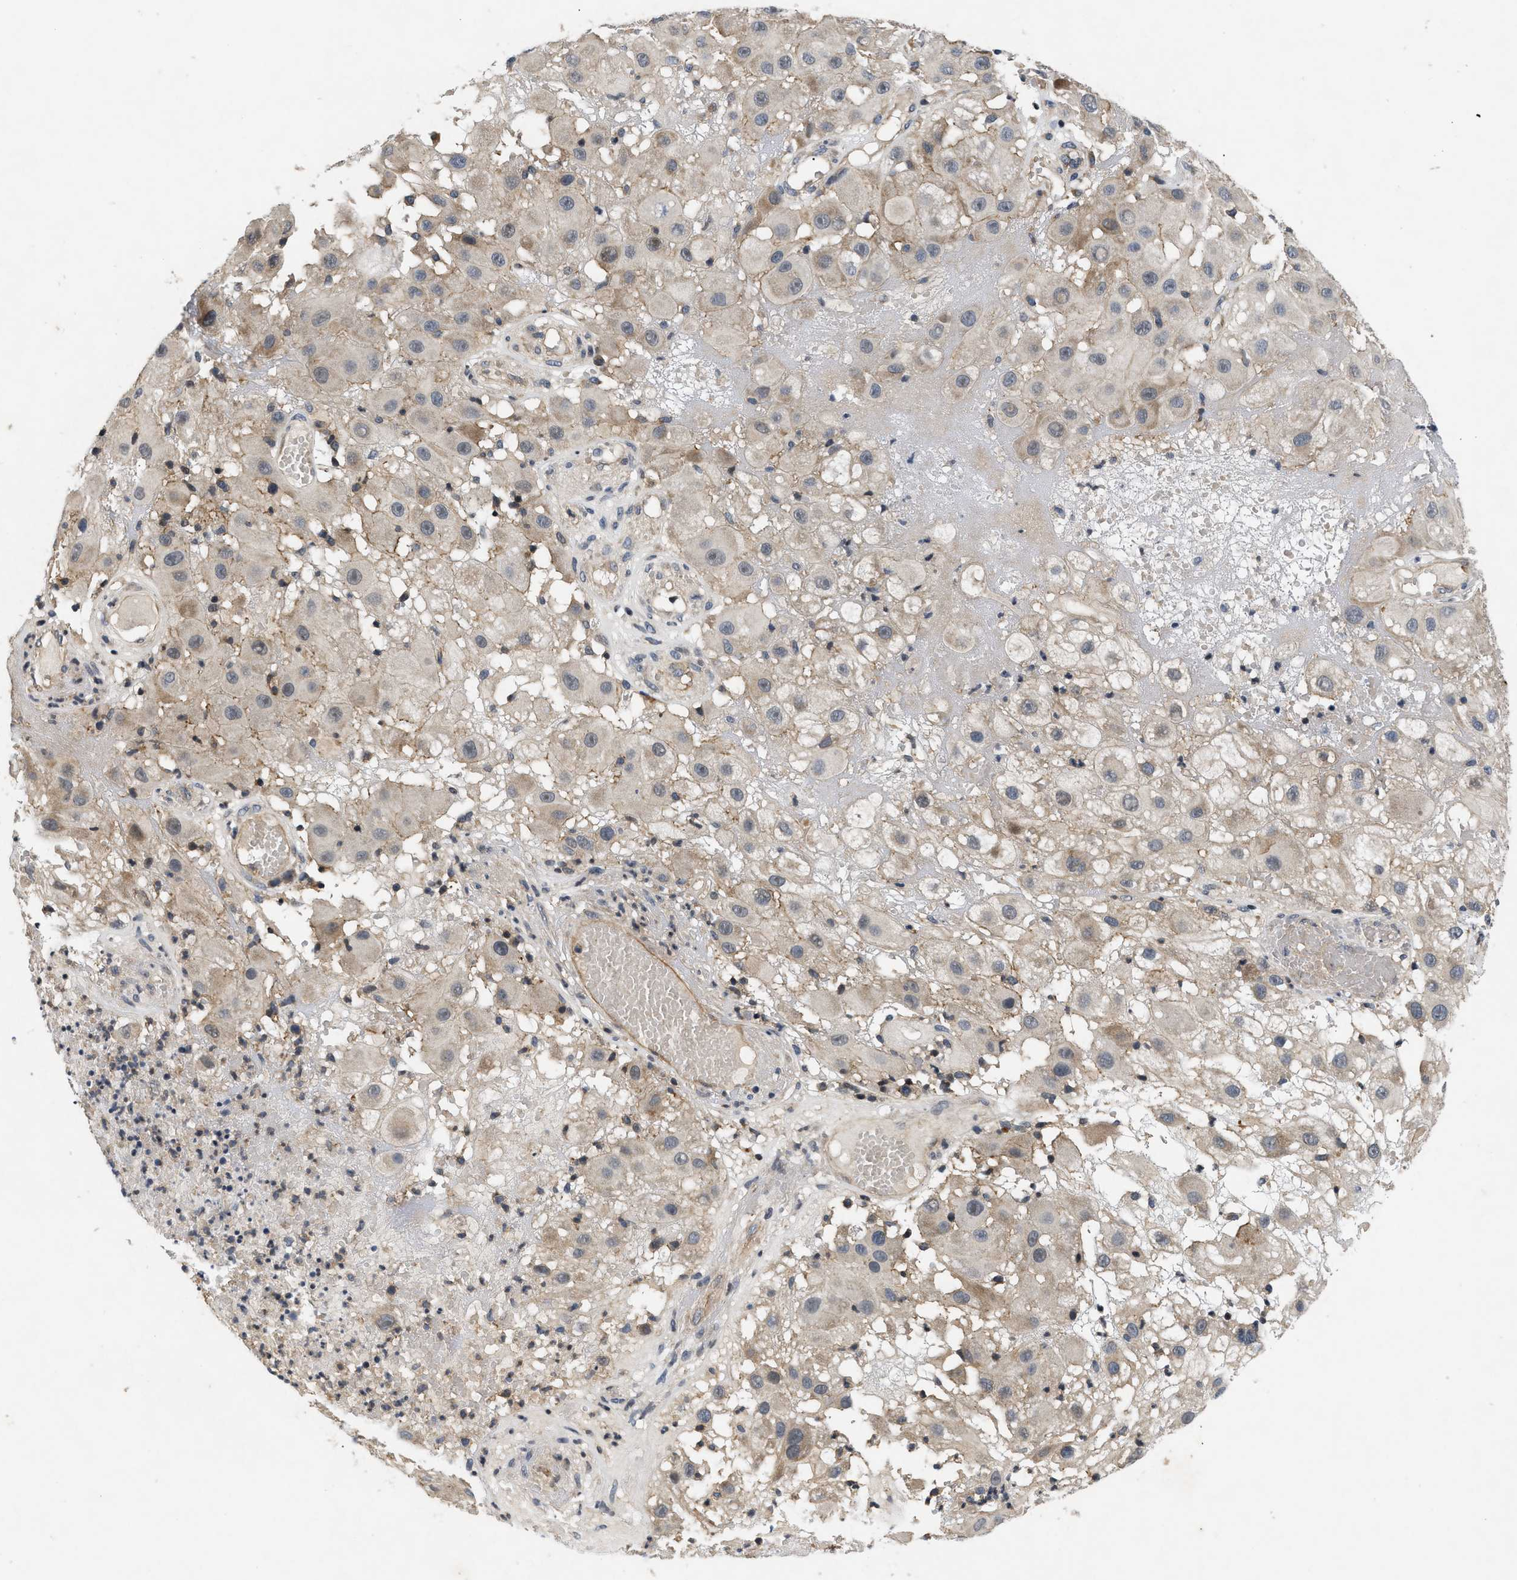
{"staining": {"intensity": "weak", "quantity": "<25%", "location": "cytoplasmic/membranous"}, "tissue": "melanoma", "cell_type": "Tumor cells", "image_type": "cancer", "snomed": [{"axis": "morphology", "description": "Malignant melanoma, NOS"}, {"axis": "topography", "description": "Skin"}], "caption": "Malignant melanoma was stained to show a protein in brown. There is no significant positivity in tumor cells. (Brightfield microscopy of DAB (3,3'-diaminobenzidine) immunohistochemistry at high magnification).", "gene": "HMGCR", "patient": {"sex": "female", "age": 81}}